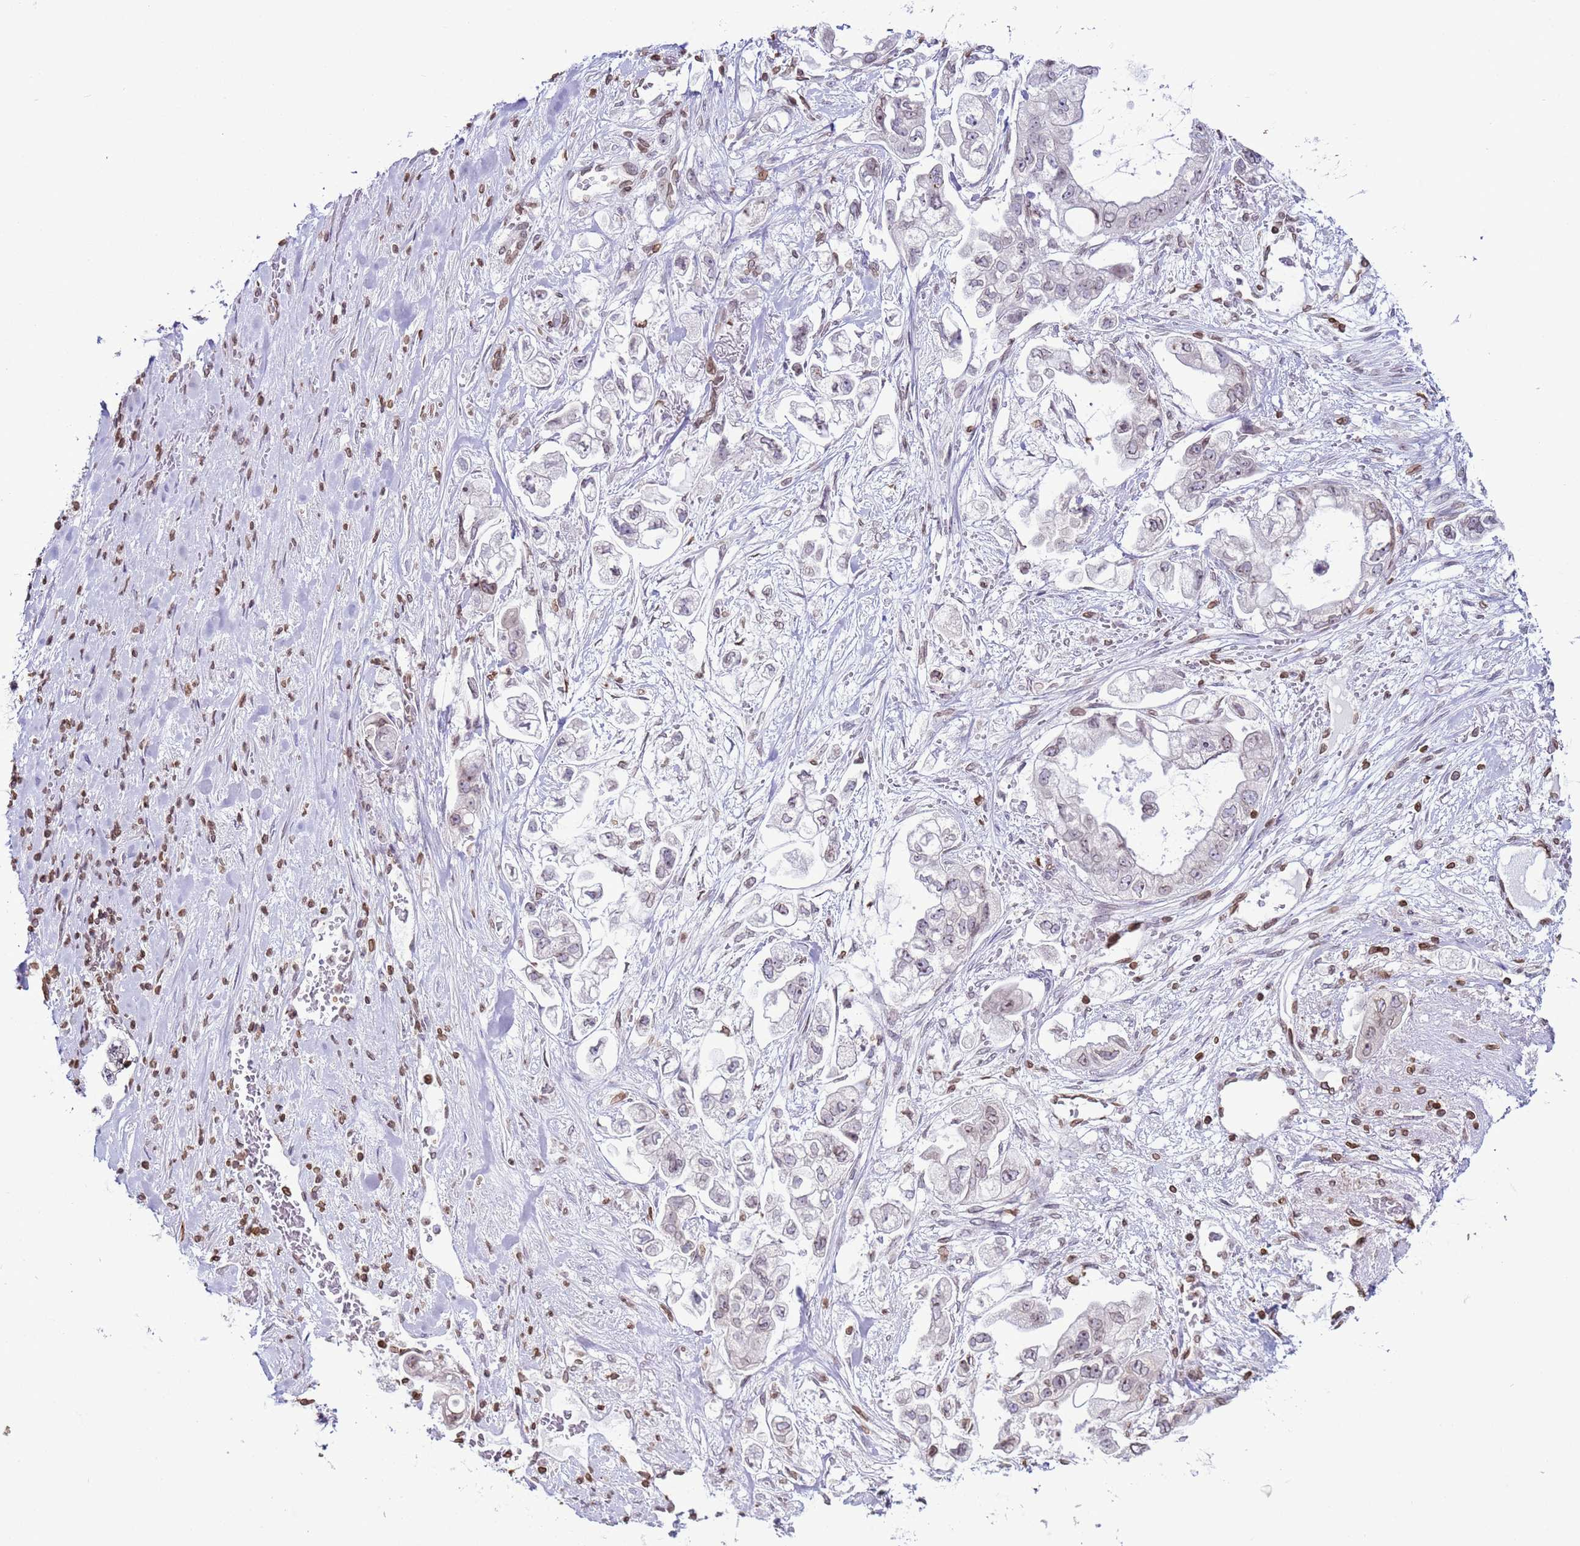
{"staining": {"intensity": "negative", "quantity": "none", "location": "none"}, "tissue": "stomach cancer", "cell_type": "Tumor cells", "image_type": "cancer", "snomed": [{"axis": "morphology", "description": "Adenocarcinoma, NOS"}, {"axis": "topography", "description": "Stomach"}], "caption": "IHC of stomach cancer shows no expression in tumor cells.", "gene": "DHX37", "patient": {"sex": "male", "age": 62}}